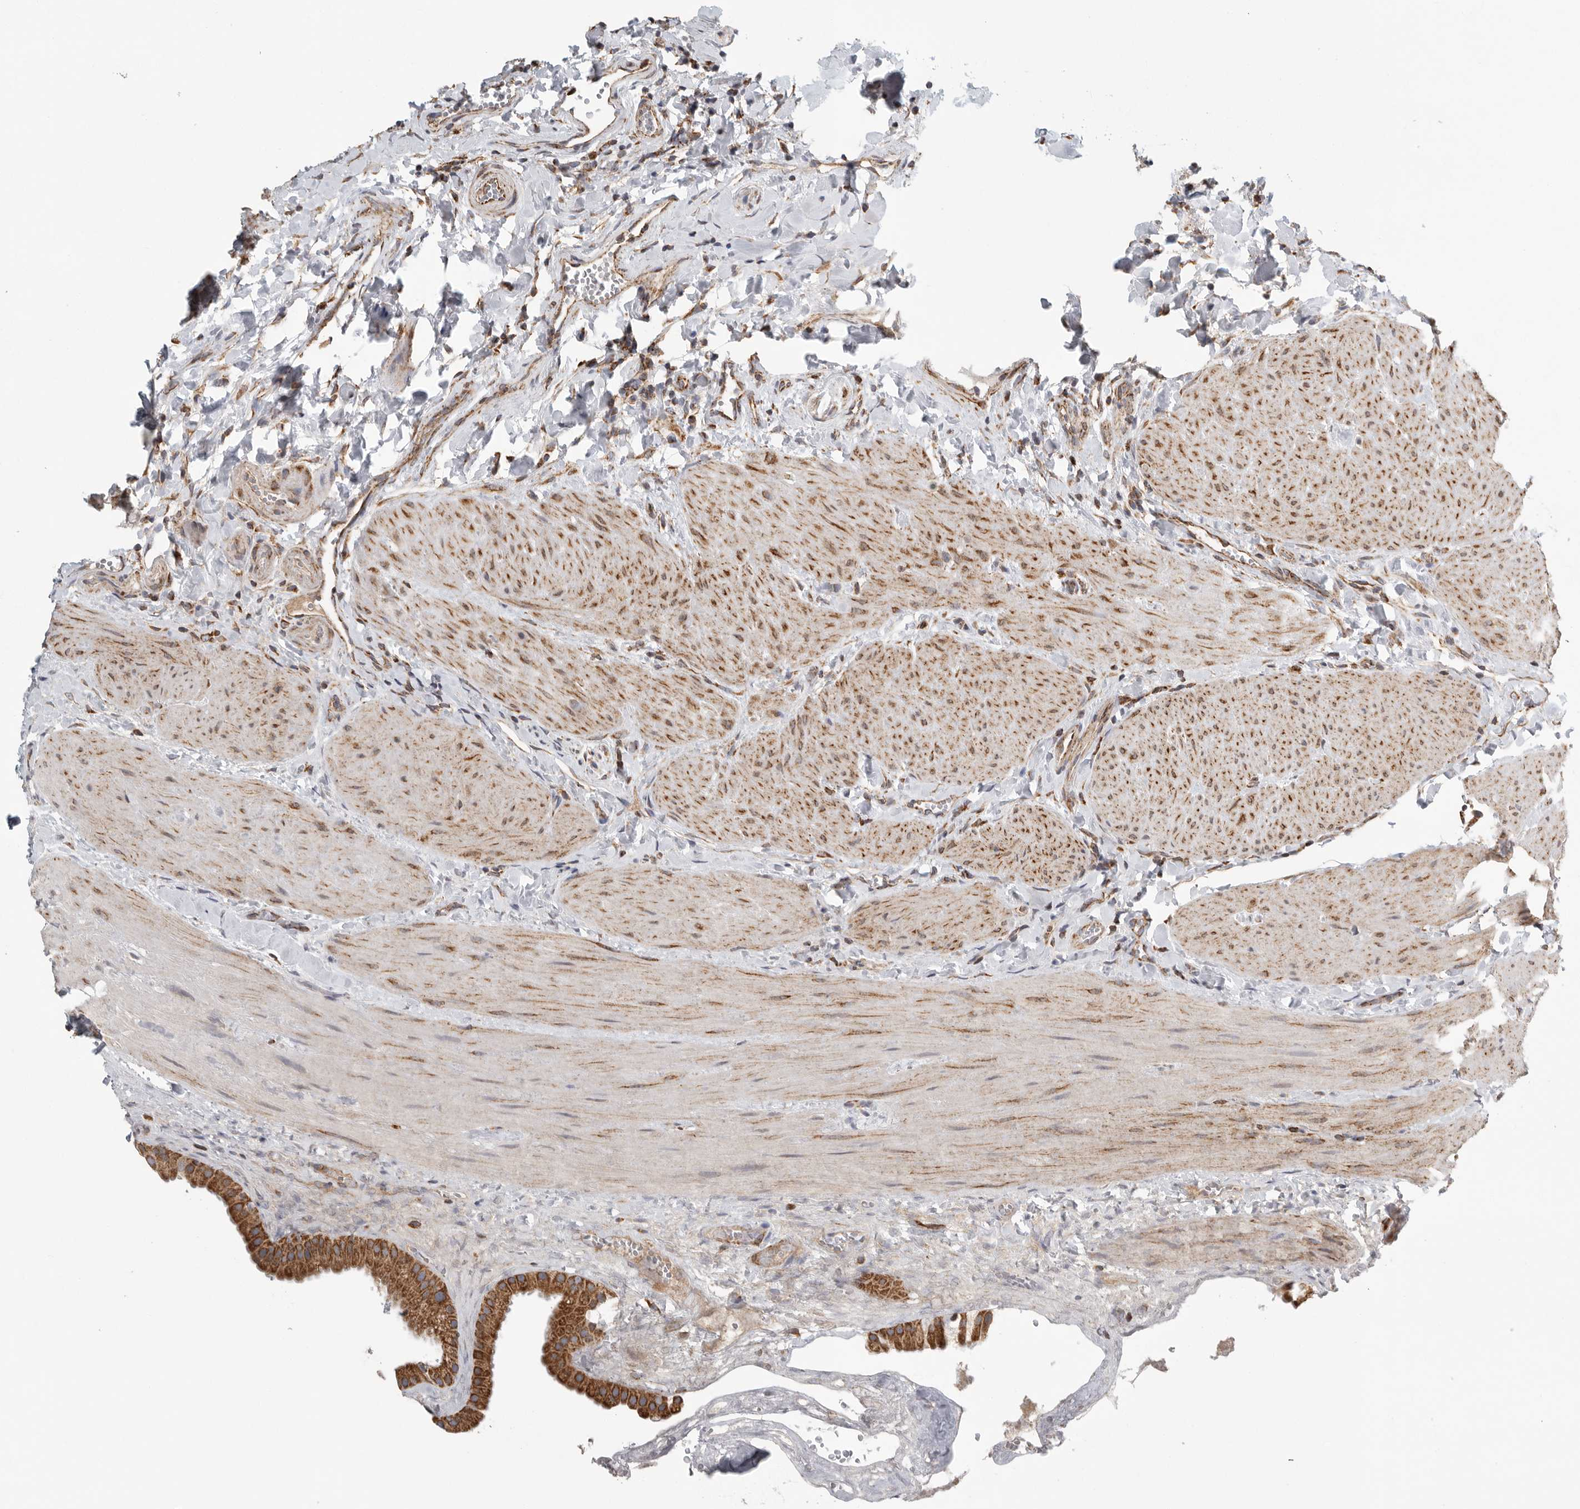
{"staining": {"intensity": "strong", "quantity": ">75%", "location": "cytoplasmic/membranous"}, "tissue": "gallbladder", "cell_type": "Glandular cells", "image_type": "normal", "snomed": [{"axis": "morphology", "description": "Normal tissue, NOS"}, {"axis": "topography", "description": "Gallbladder"}], "caption": "There is high levels of strong cytoplasmic/membranous expression in glandular cells of normal gallbladder, as demonstrated by immunohistochemical staining (brown color).", "gene": "FKBP8", "patient": {"sex": "male", "age": 55}}